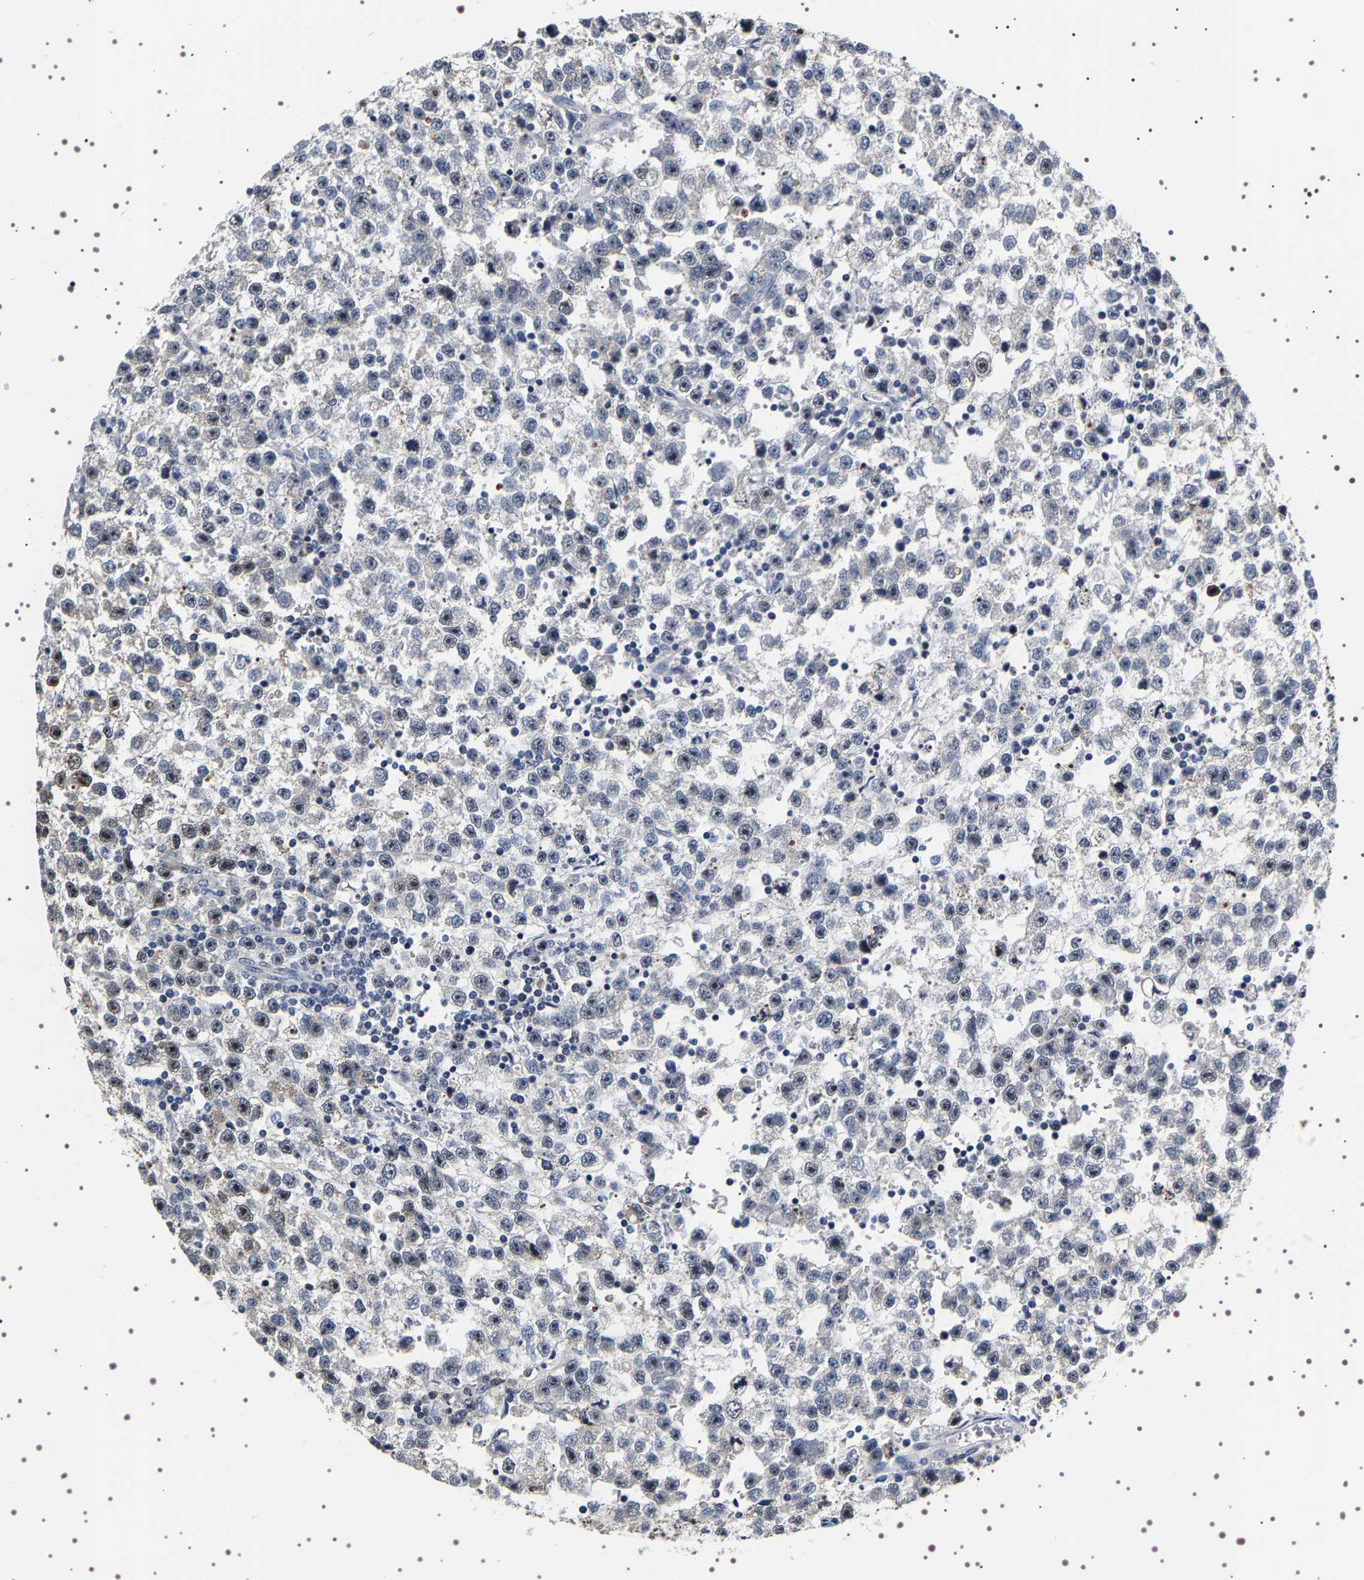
{"staining": {"intensity": "strong", "quantity": "<25%", "location": "nuclear"}, "tissue": "testis cancer", "cell_type": "Tumor cells", "image_type": "cancer", "snomed": [{"axis": "morphology", "description": "Seminoma, NOS"}, {"axis": "topography", "description": "Testis"}], "caption": "About <25% of tumor cells in seminoma (testis) show strong nuclear protein expression as visualized by brown immunohistochemical staining.", "gene": "GNL3", "patient": {"sex": "male", "age": 33}}